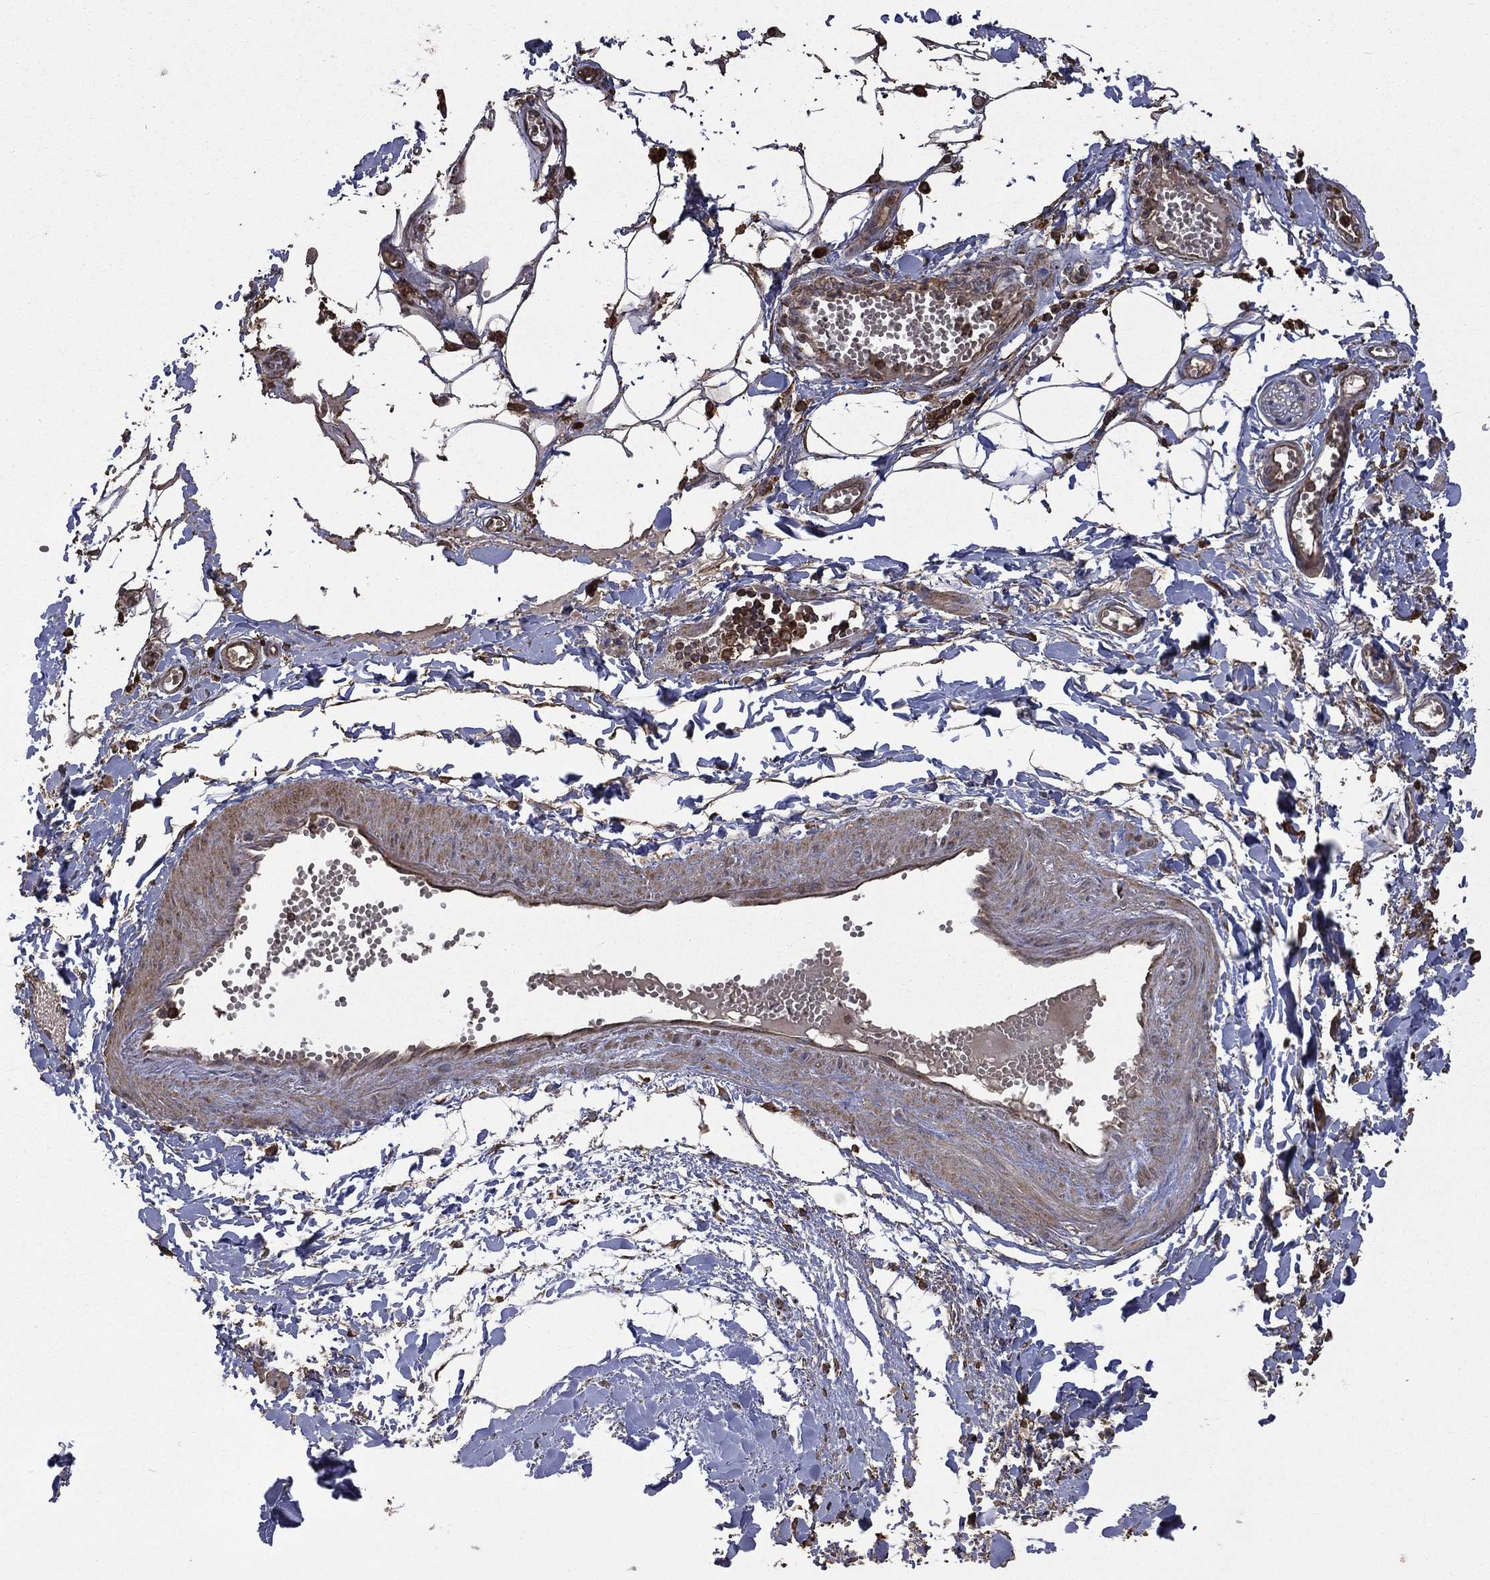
{"staining": {"intensity": "negative", "quantity": "none", "location": "none"}, "tissue": "adipose tissue", "cell_type": "Adipocytes", "image_type": "normal", "snomed": [{"axis": "morphology", "description": "Normal tissue, NOS"}, {"axis": "morphology", "description": "Squamous cell carcinoma, NOS"}, {"axis": "topography", "description": "Cartilage tissue"}, {"axis": "topography", "description": "Lung"}], "caption": "IHC micrograph of benign adipose tissue: human adipose tissue stained with DAB (3,3'-diaminobenzidine) exhibits no significant protein expression in adipocytes. The staining is performed using DAB (3,3'-diaminobenzidine) brown chromogen with nuclei counter-stained in using hematoxylin.", "gene": "METTL27", "patient": {"sex": "male", "age": 66}}